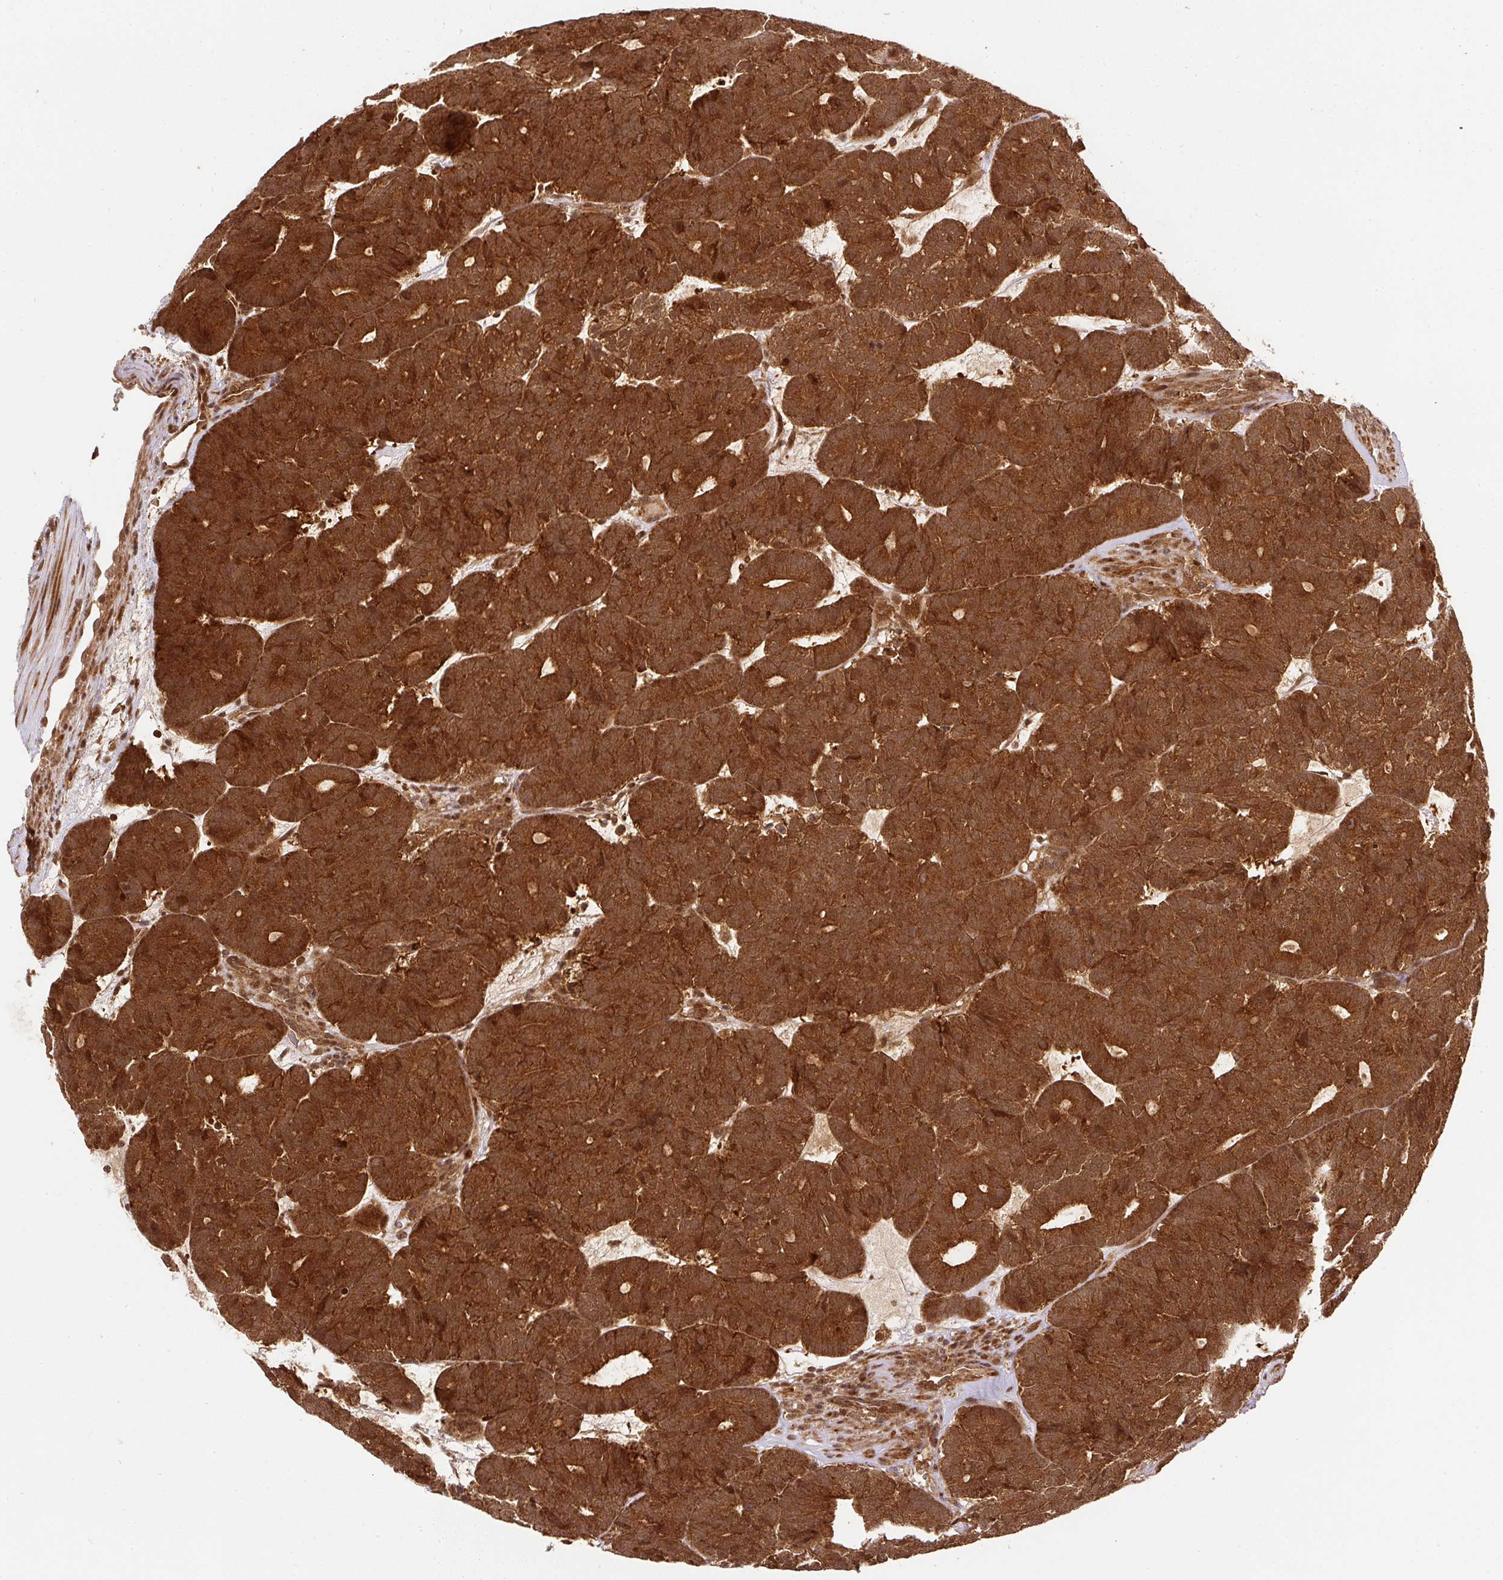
{"staining": {"intensity": "strong", "quantity": ">75%", "location": "cytoplasmic/membranous,nuclear"}, "tissue": "head and neck cancer", "cell_type": "Tumor cells", "image_type": "cancer", "snomed": [{"axis": "morphology", "description": "Adenocarcinoma, NOS"}, {"axis": "topography", "description": "Head-Neck"}], "caption": "A brown stain highlights strong cytoplasmic/membranous and nuclear positivity of a protein in human head and neck adenocarcinoma tumor cells.", "gene": "PSMD1", "patient": {"sex": "female", "age": 81}}